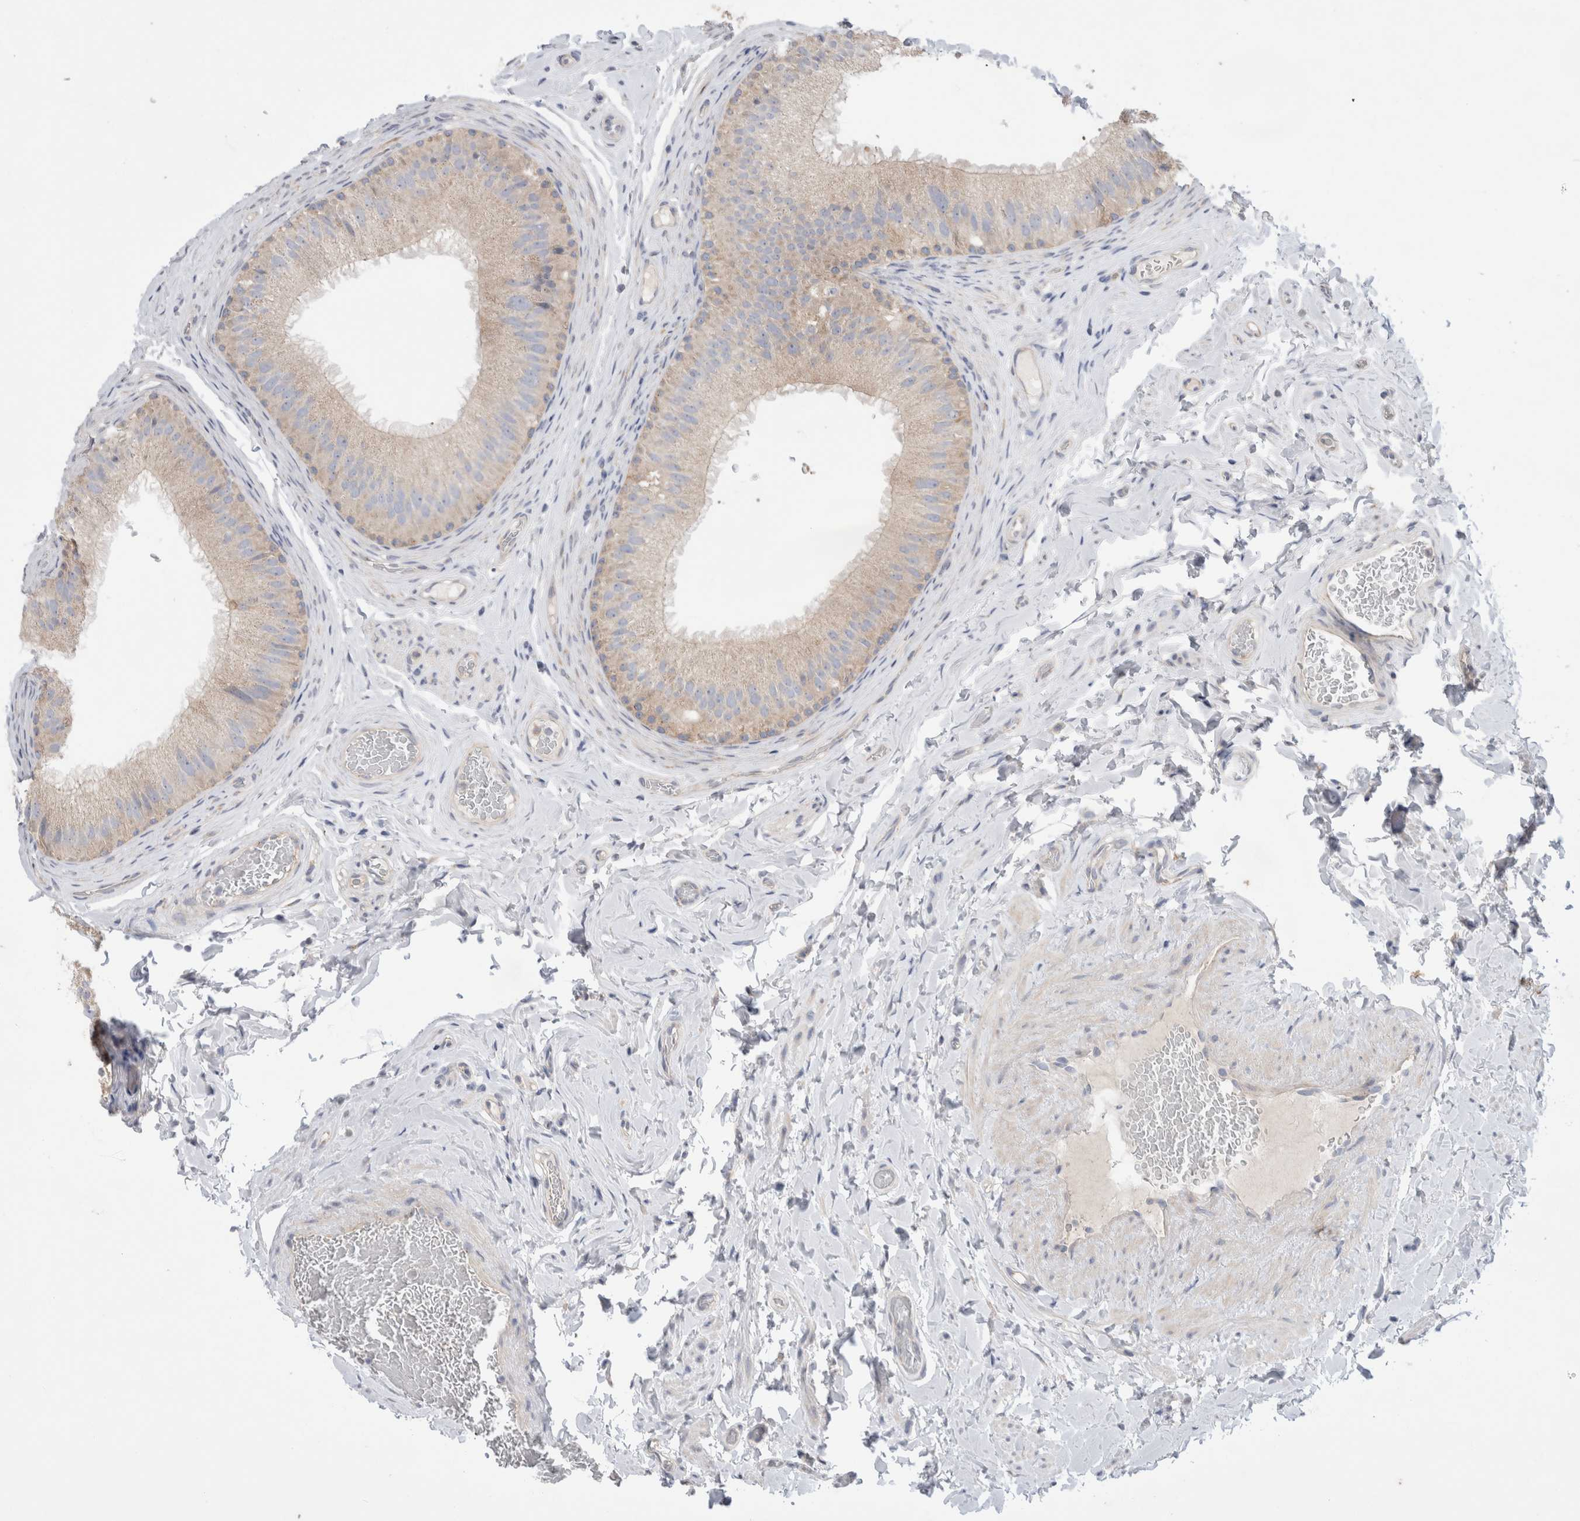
{"staining": {"intensity": "weak", "quantity": ">75%", "location": "cytoplasmic/membranous"}, "tissue": "epididymis", "cell_type": "Glandular cells", "image_type": "normal", "snomed": [{"axis": "morphology", "description": "Normal tissue, NOS"}, {"axis": "topography", "description": "Vascular tissue"}, {"axis": "topography", "description": "Epididymis"}], "caption": "Immunohistochemistry (DAB) staining of normal human epididymis demonstrates weak cytoplasmic/membranous protein positivity in approximately >75% of glandular cells.", "gene": "IFT74", "patient": {"sex": "male", "age": 49}}